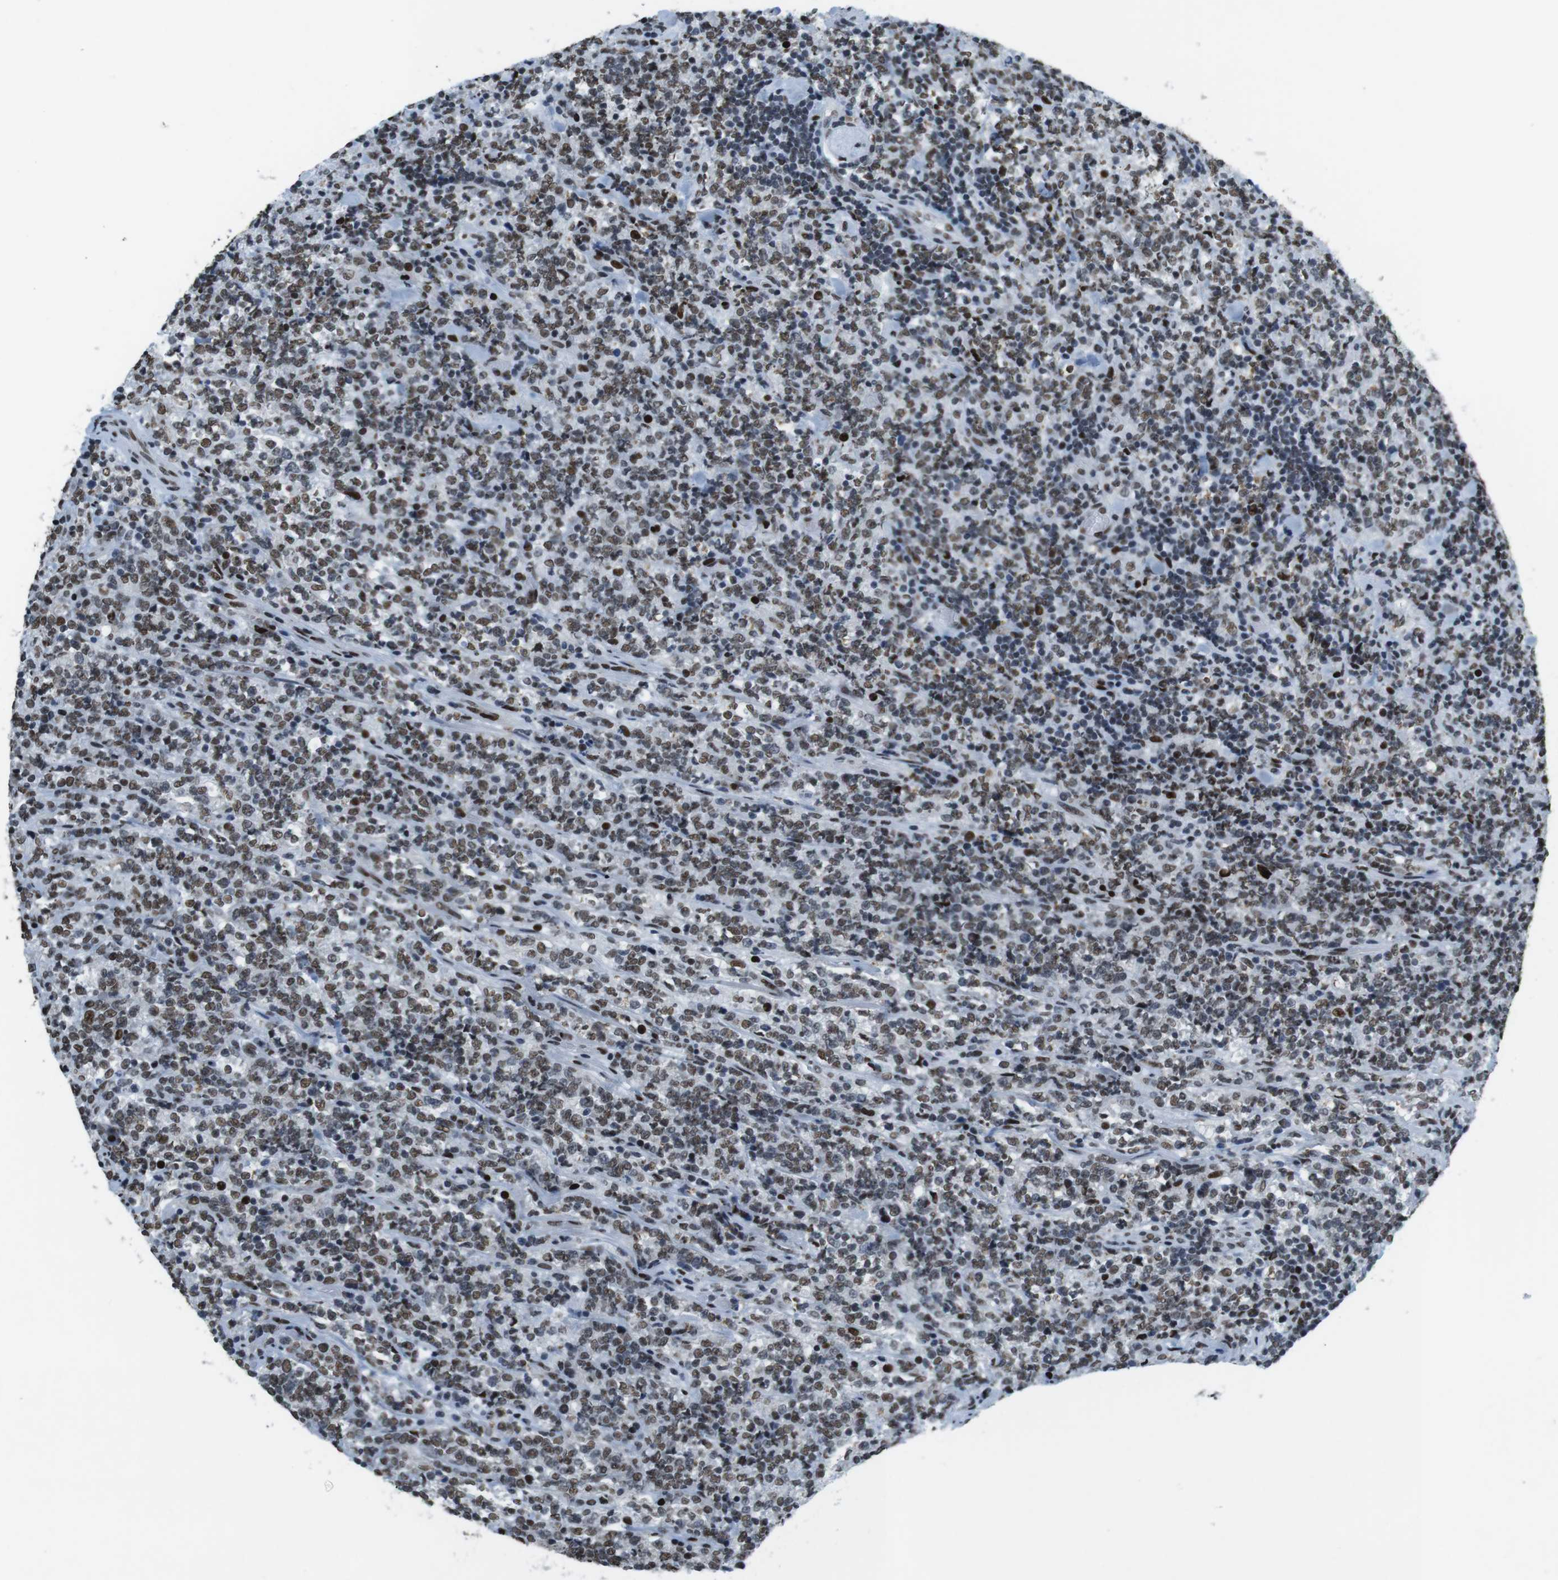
{"staining": {"intensity": "moderate", "quantity": ">75%", "location": "nuclear"}, "tissue": "lymphoma", "cell_type": "Tumor cells", "image_type": "cancer", "snomed": [{"axis": "morphology", "description": "Malignant lymphoma, non-Hodgkin's type, High grade"}, {"axis": "topography", "description": "Soft tissue"}], "caption": "This image demonstrates lymphoma stained with immunohistochemistry (IHC) to label a protein in brown. The nuclear of tumor cells show moderate positivity for the protein. Nuclei are counter-stained blue.", "gene": "CITED2", "patient": {"sex": "male", "age": 18}}